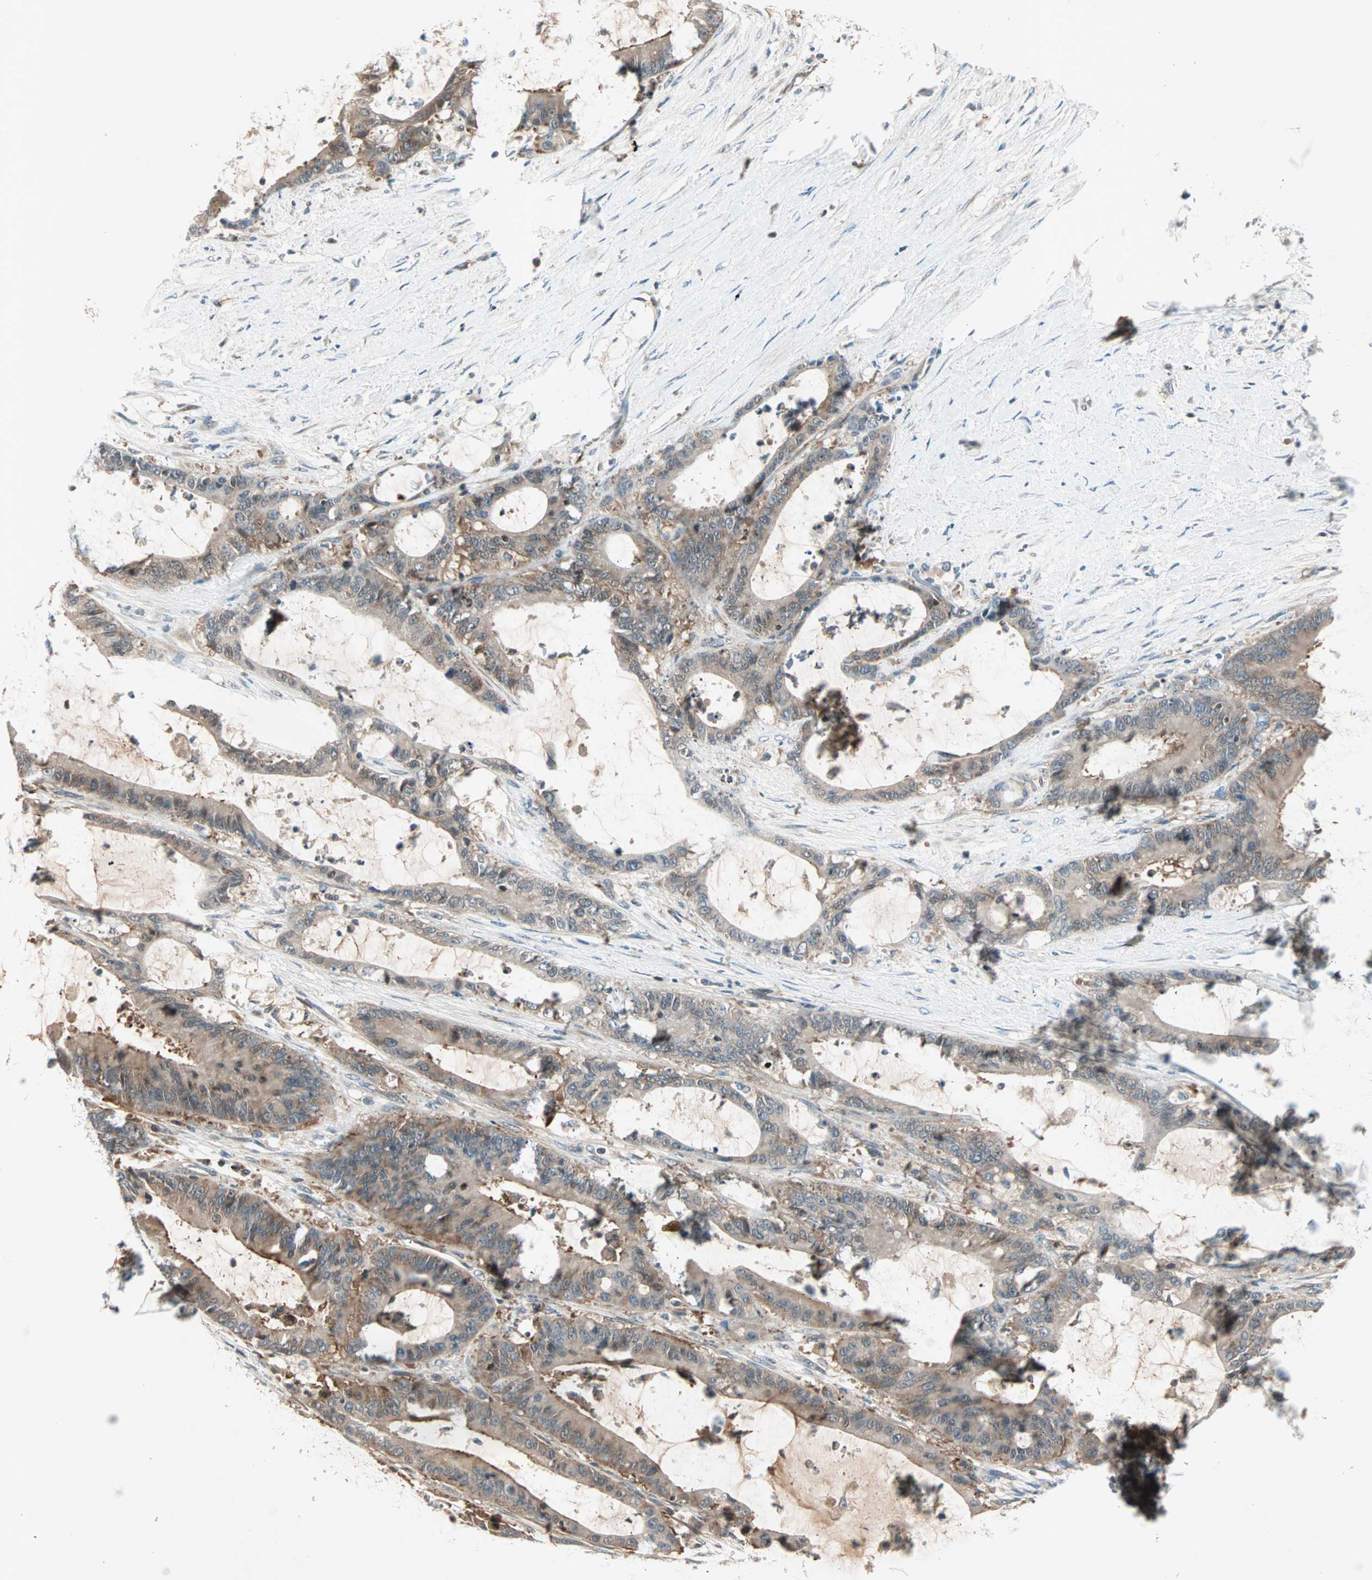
{"staining": {"intensity": "moderate", "quantity": ">75%", "location": "cytoplasmic/membranous"}, "tissue": "liver cancer", "cell_type": "Tumor cells", "image_type": "cancer", "snomed": [{"axis": "morphology", "description": "Cholangiocarcinoma"}, {"axis": "topography", "description": "Liver"}], "caption": "Human liver cholangiocarcinoma stained with a protein marker exhibits moderate staining in tumor cells.", "gene": "TEC", "patient": {"sex": "female", "age": 73}}